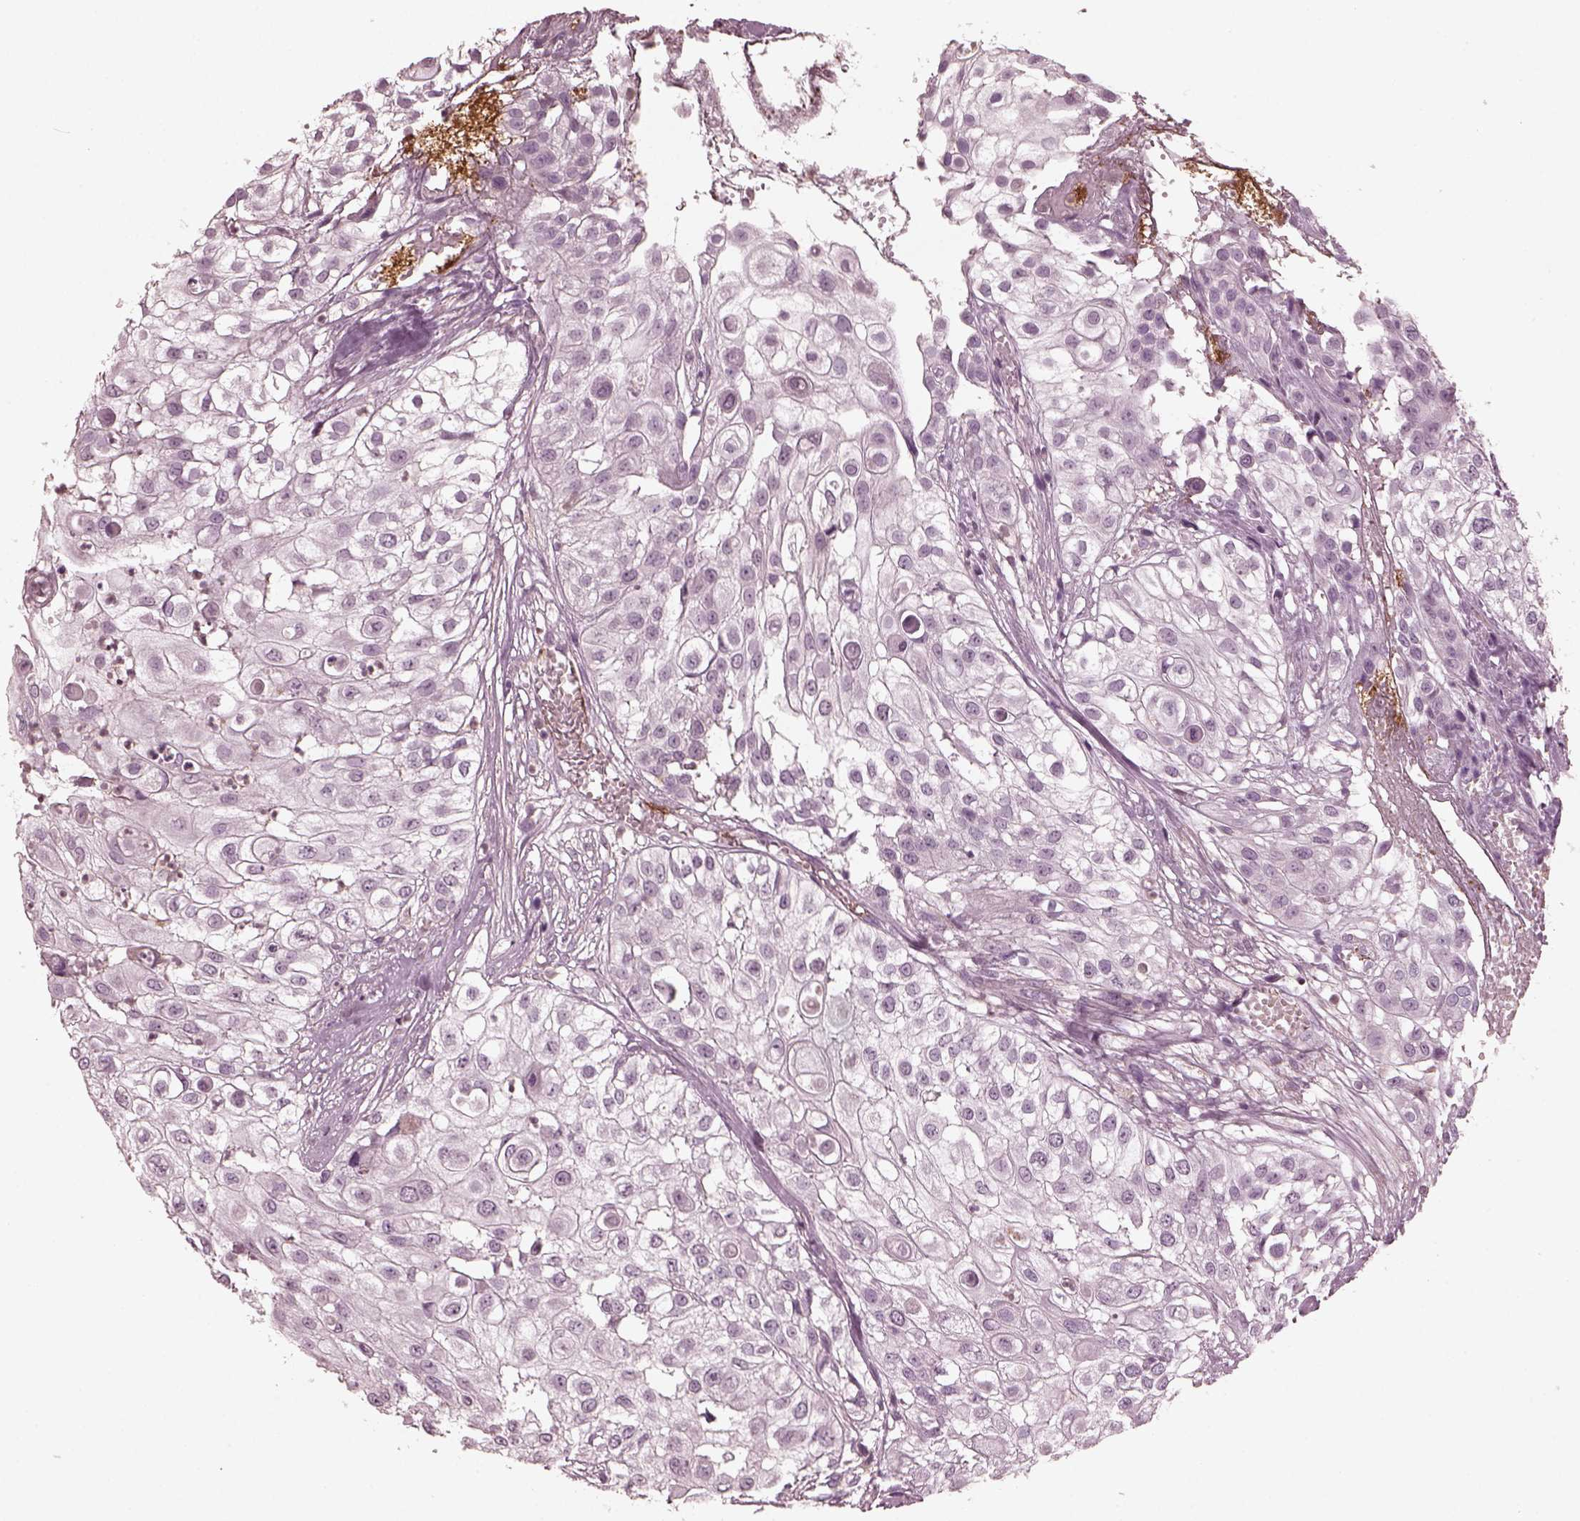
{"staining": {"intensity": "negative", "quantity": "none", "location": "none"}, "tissue": "urothelial cancer", "cell_type": "Tumor cells", "image_type": "cancer", "snomed": [{"axis": "morphology", "description": "Urothelial carcinoma, High grade"}, {"axis": "topography", "description": "Urinary bladder"}], "caption": "Immunohistochemistry (IHC) micrograph of human high-grade urothelial carcinoma stained for a protein (brown), which shows no positivity in tumor cells.", "gene": "PSTPIP2", "patient": {"sex": "female", "age": 79}}